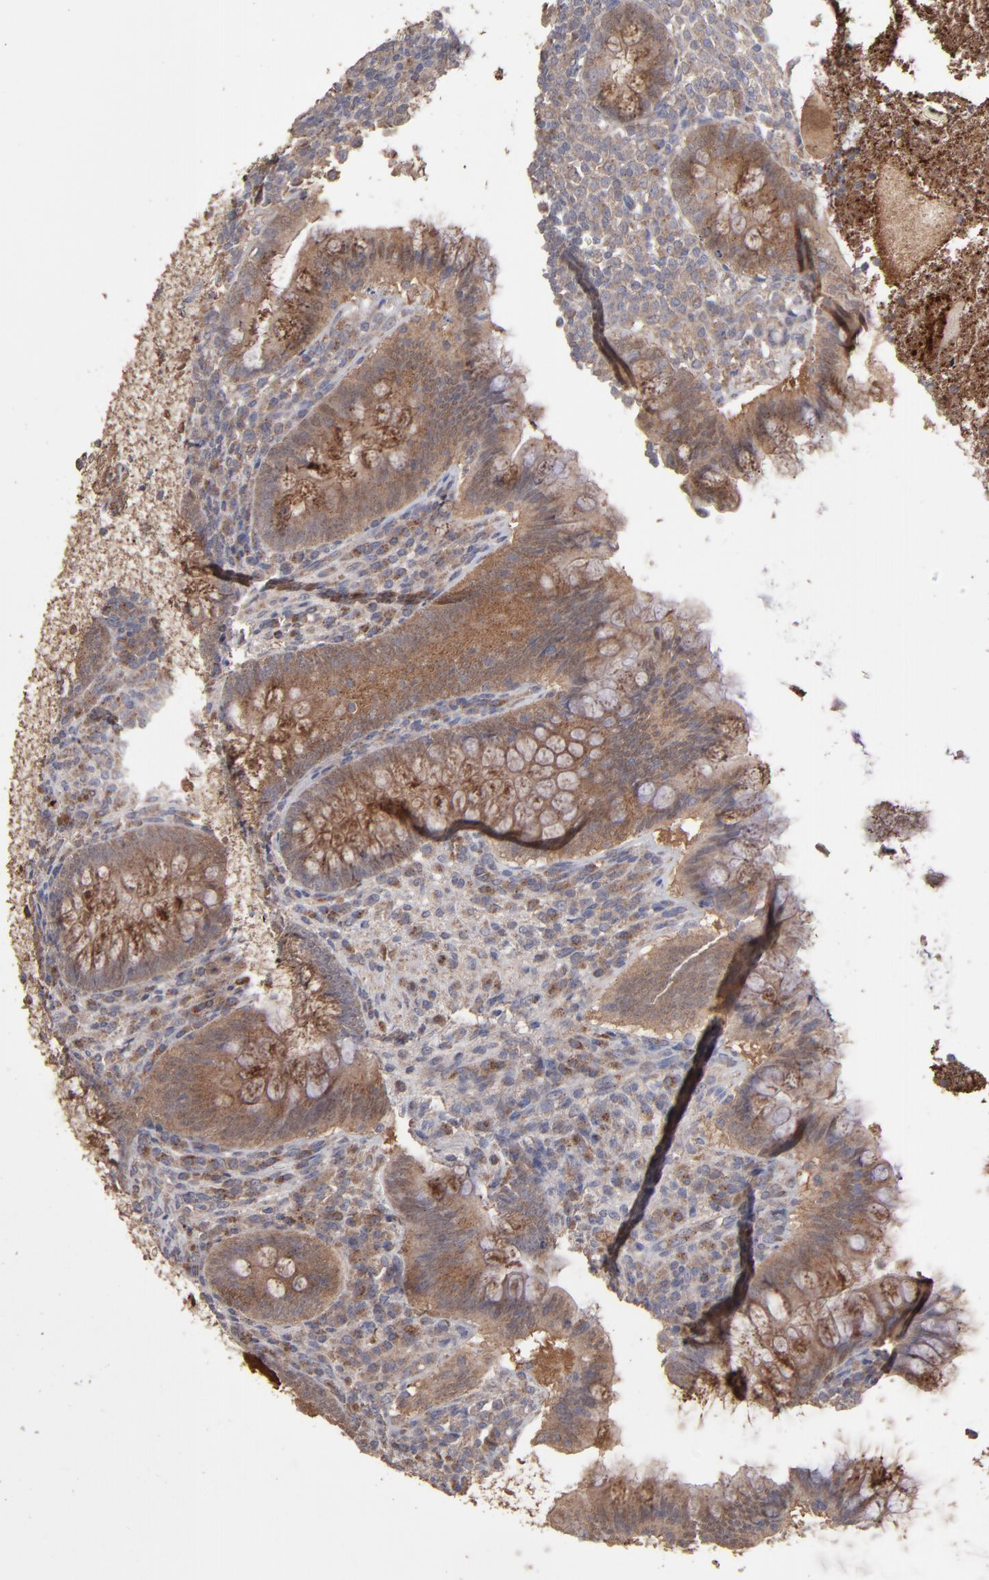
{"staining": {"intensity": "moderate", "quantity": ">75%", "location": "cytoplasmic/membranous"}, "tissue": "appendix", "cell_type": "Glandular cells", "image_type": "normal", "snomed": [{"axis": "morphology", "description": "Normal tissue, NOS"}, {"axis": "topography", "description": "Appendix"}], "caption": "Moderate cytoplasmic/membranous positivity for a protein is present in about >75% of glandular cells of unremarkable appendix using IHC.", "gene": "MMP2", "patient": {"sex": "female", "age": 66}}